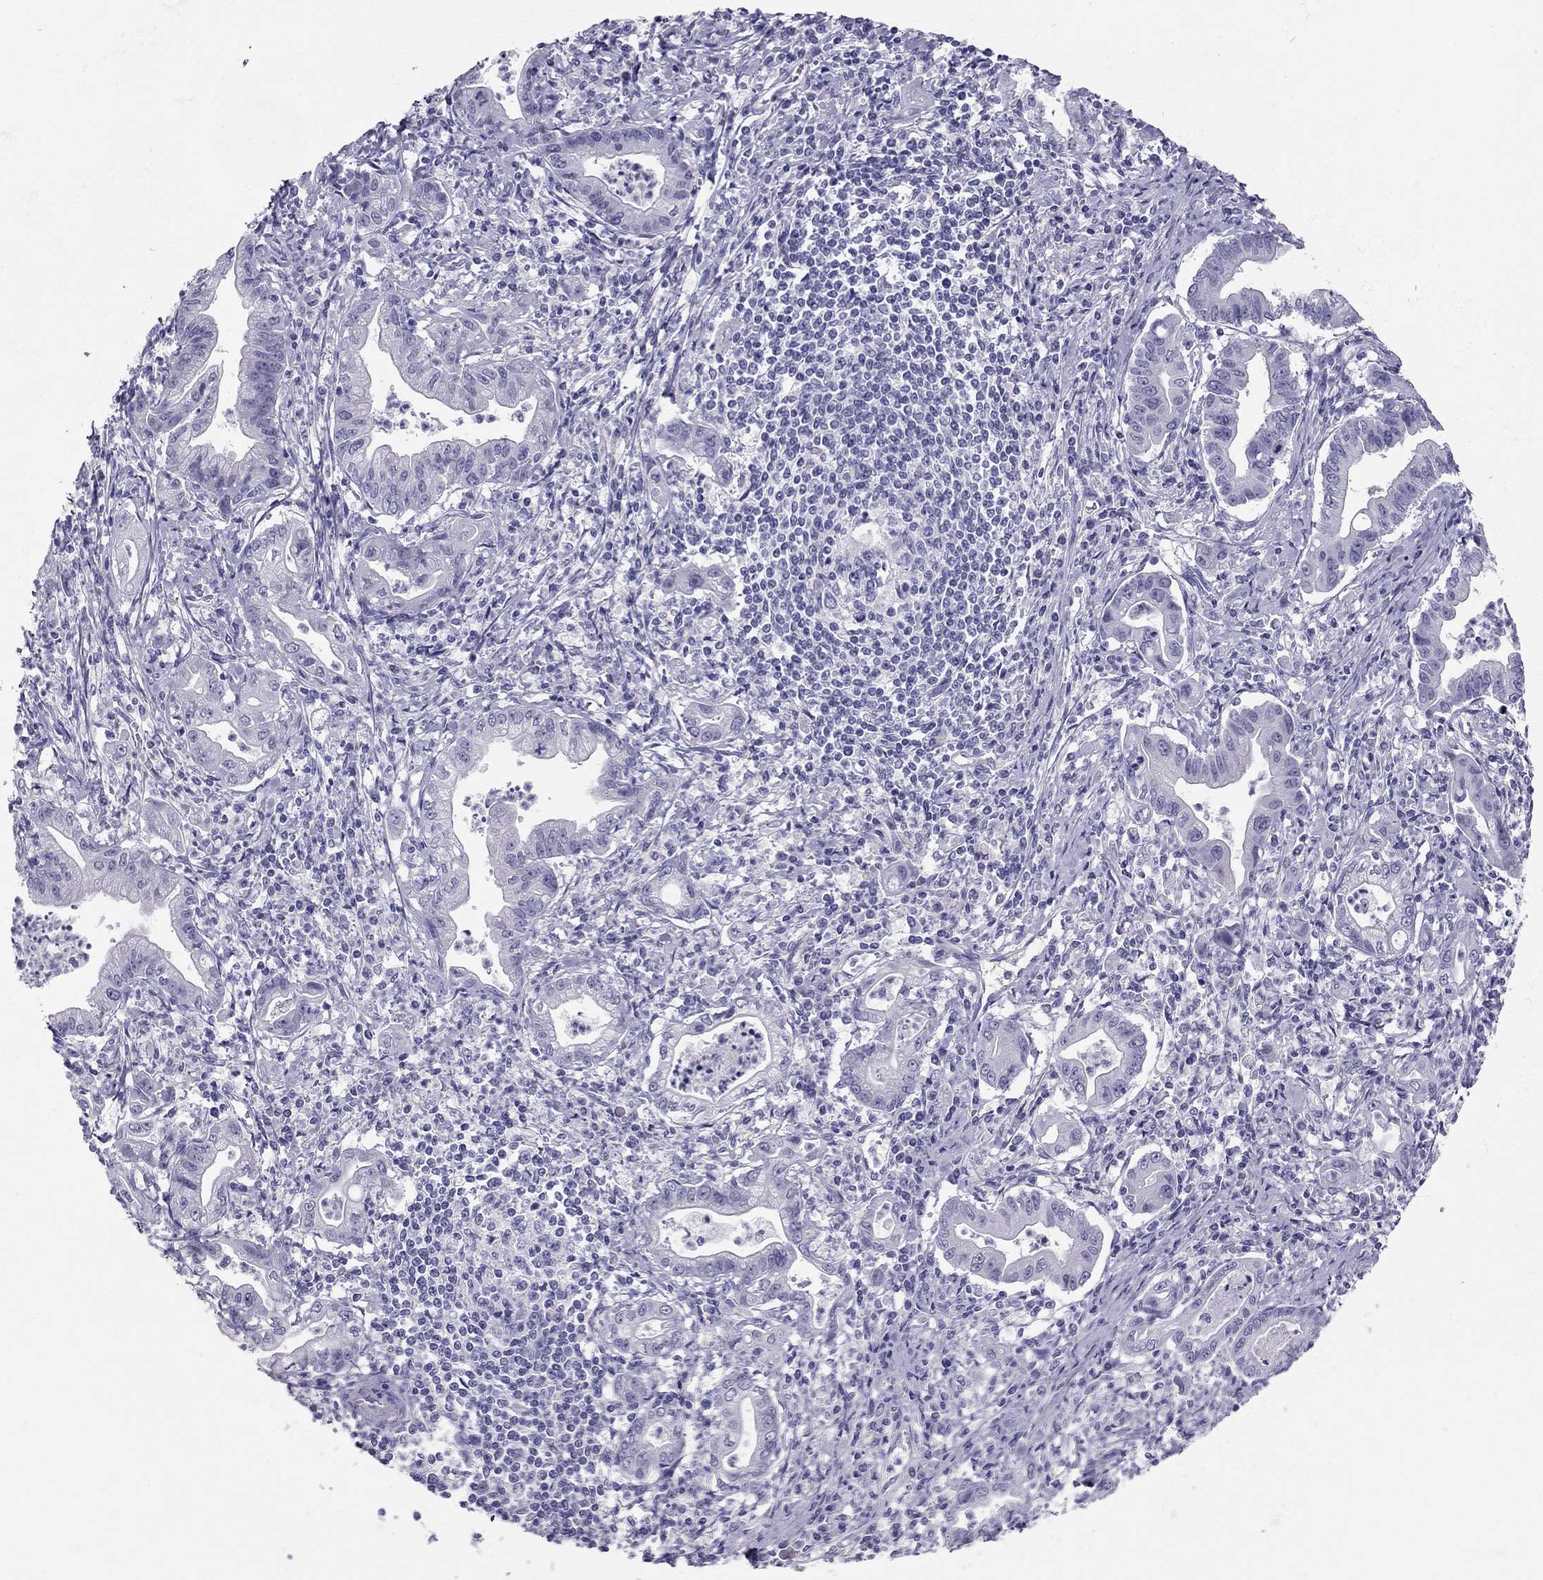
{"staining": {"intensity": "negative", "quantity": "none", "location": "none"}, "tissue": "stomach cancer", "cell_type": "Tumor cells", "image_type": "cancer", "snomed": [{"axis": "morphology", "description": "Adenocarcinoma, NOS"}, {"axis": "topography", "description": "Stomach, upper"}], "caption": "Immunohistochemistry histopathology image of neoplastic tissue: human stomach cancer stained with DAB (3,3'-diaminobenzidine) shows no significant protein positivity in tumor cells.", "gene": "PSMB11", "patient": {"sex": "female", "age": 79}}